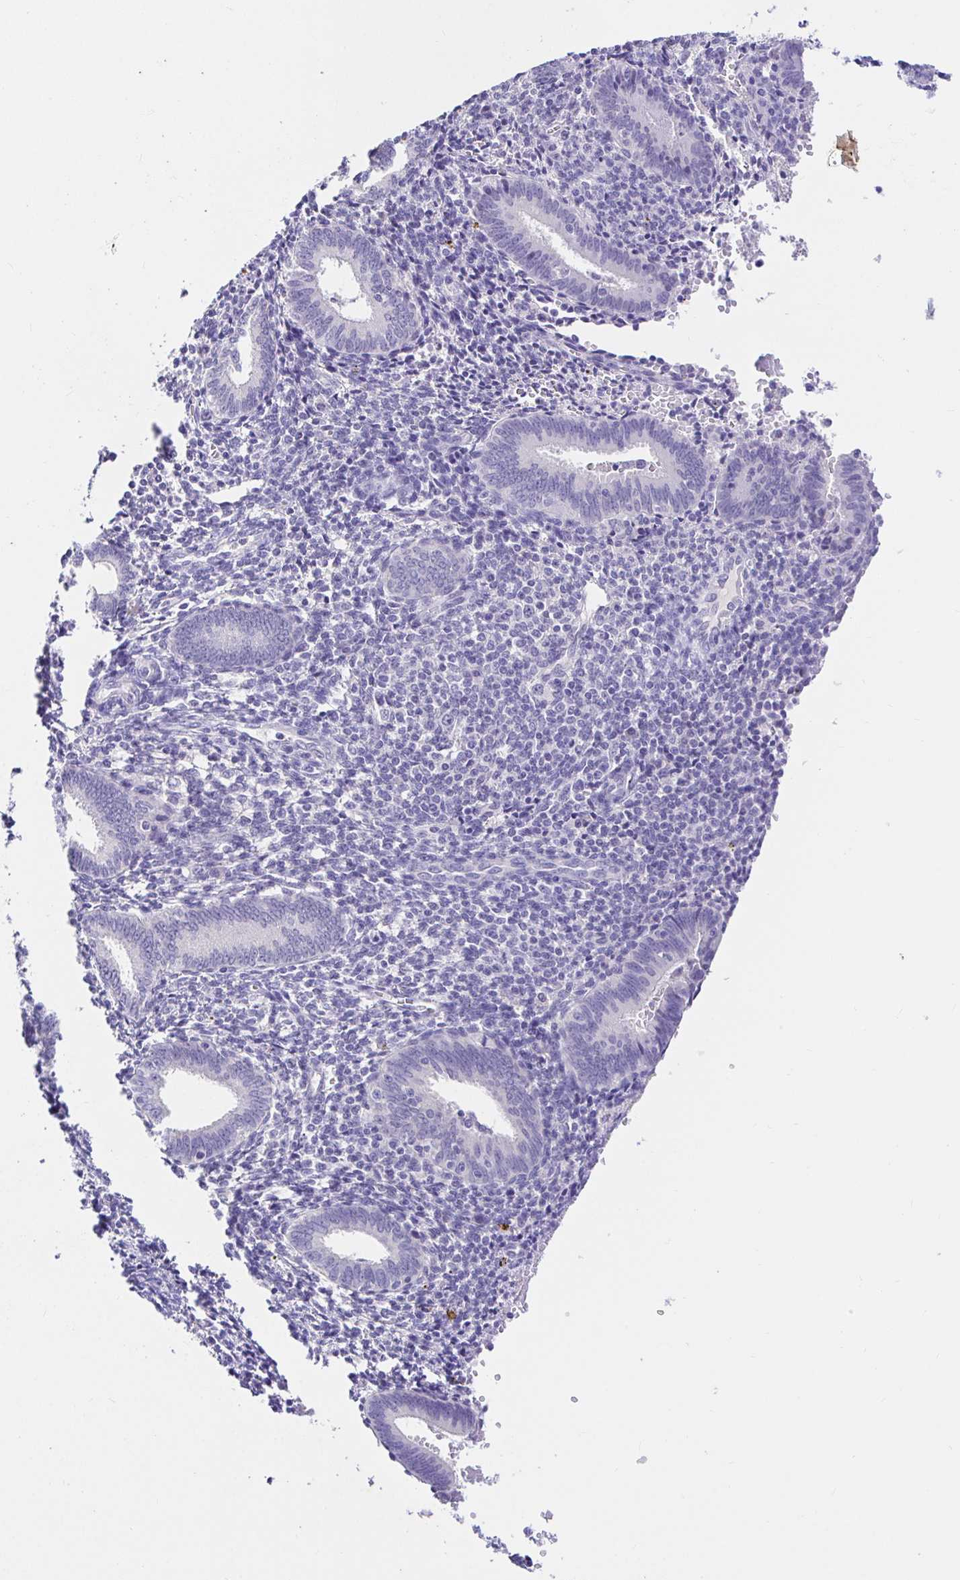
{"staining": {"intensity": "negative", "quantity": "none", "location": "none"}, "tissue": "endometrium", "cell_type": "Cells in endometrial stroma", "image_type": "normal", "snomed": [{"axis": "morphology", "description": "Normal tissue, NOS"}, {"axis": "topography", "description": "Endometrium"}], "caption": "Histopathology image shows no significant protein positivity in cells in endometrial stroma of benign endometrium.", "gene": "CDO1", "patient": {"sex": "female", "age": 41}}